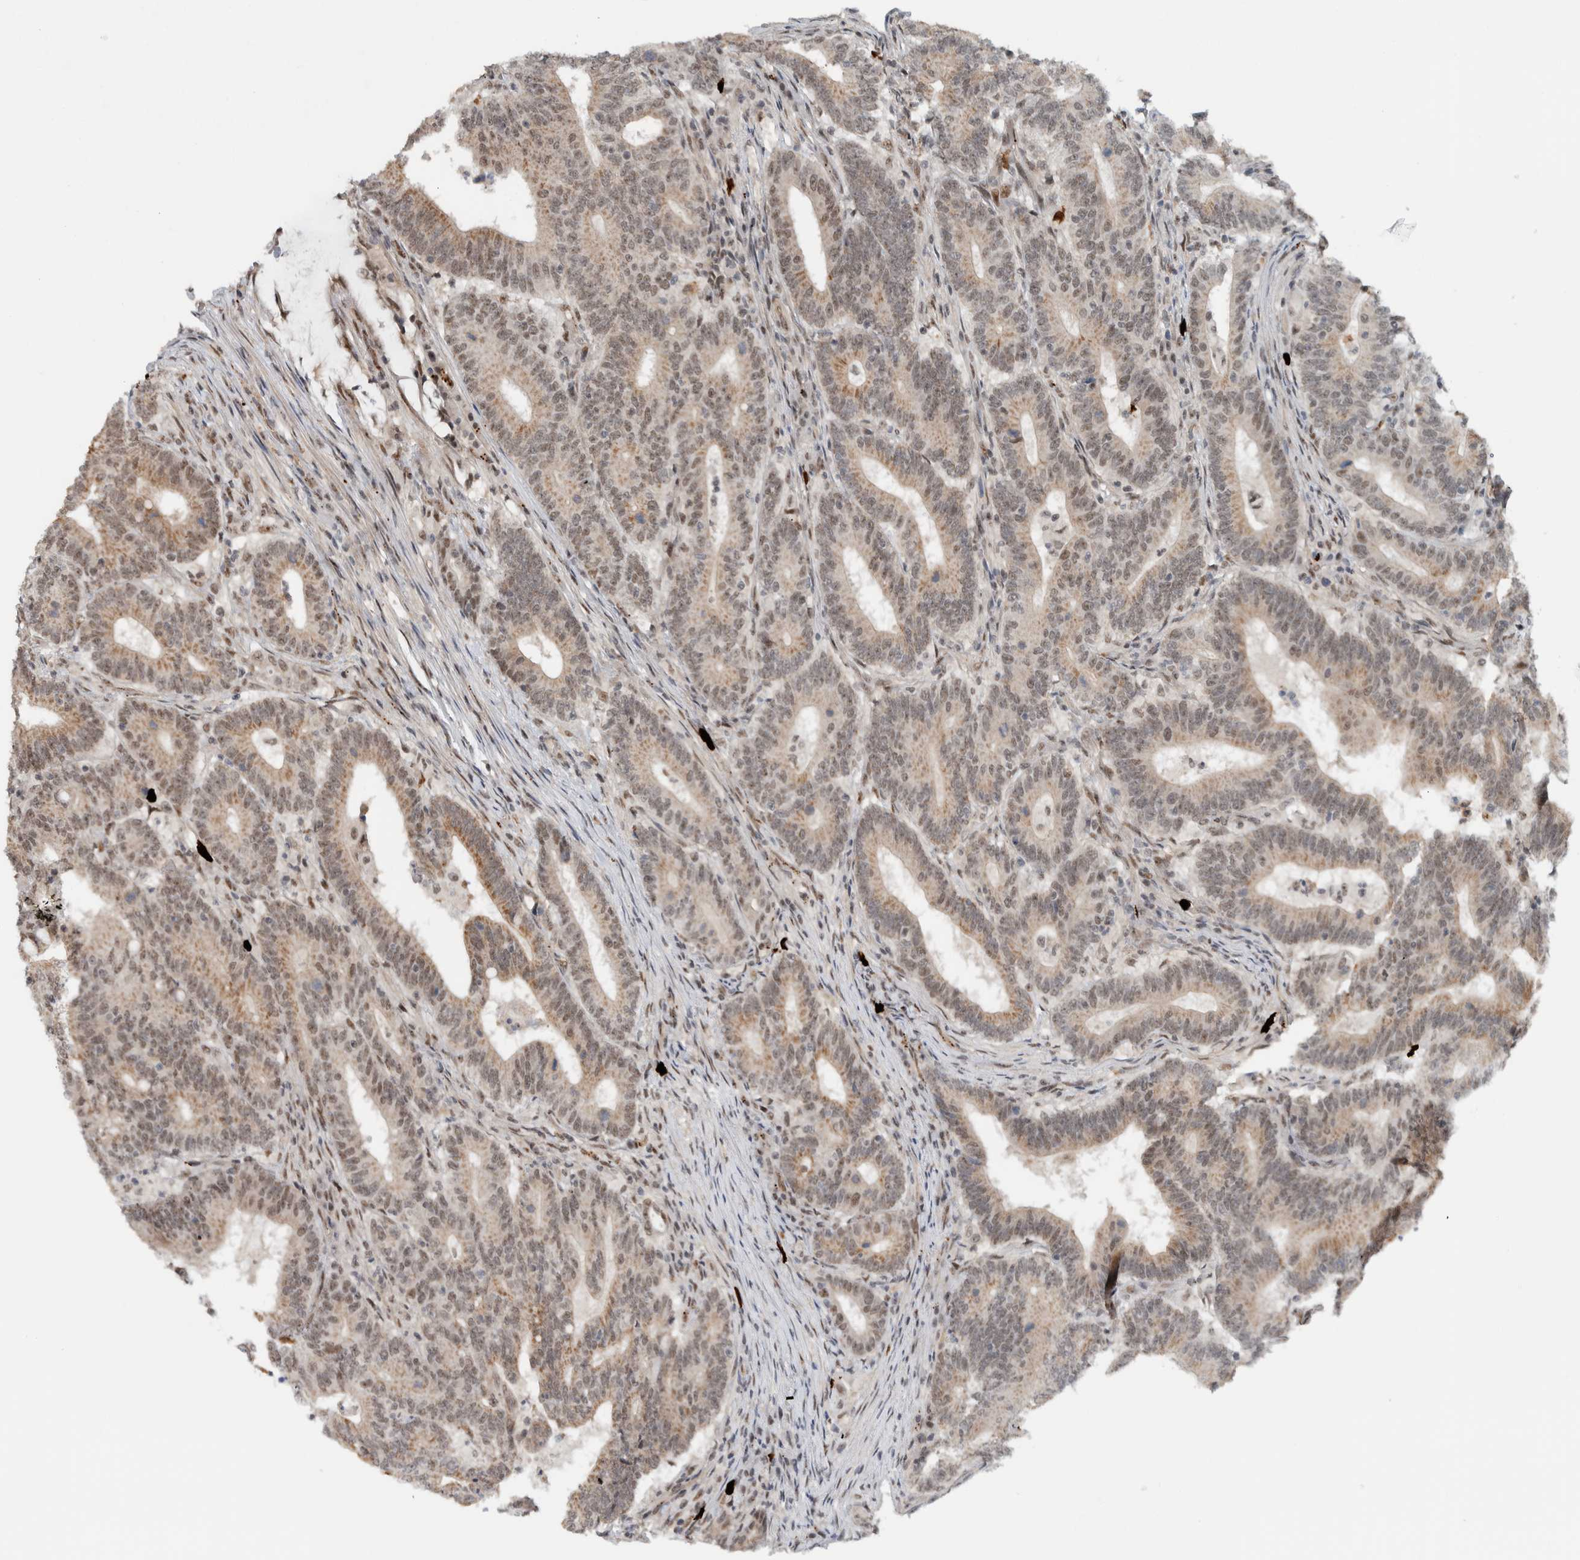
{"staining": {"intensity": "moderate", "quantity": ">75%", "location": "cytoplasmic/membranous,nuclear"}, "tissue": "colorectal cancer", "cell_type": "Tumor cells", "image_type": "cancer", "snomed": [{"axis": "morphology", "description": "Adenocarcinoma, NOS"}, {"axis": "topography", "description": "Colon"}], "caption": "Tumor cells reveal medium levels of moderate cytoplasmic/membranous and nuclear staining in approximately >75% of cells in colorectal cancer.", "gene": "ZFP91", "patient": {"sex": "female", "age": 66}}